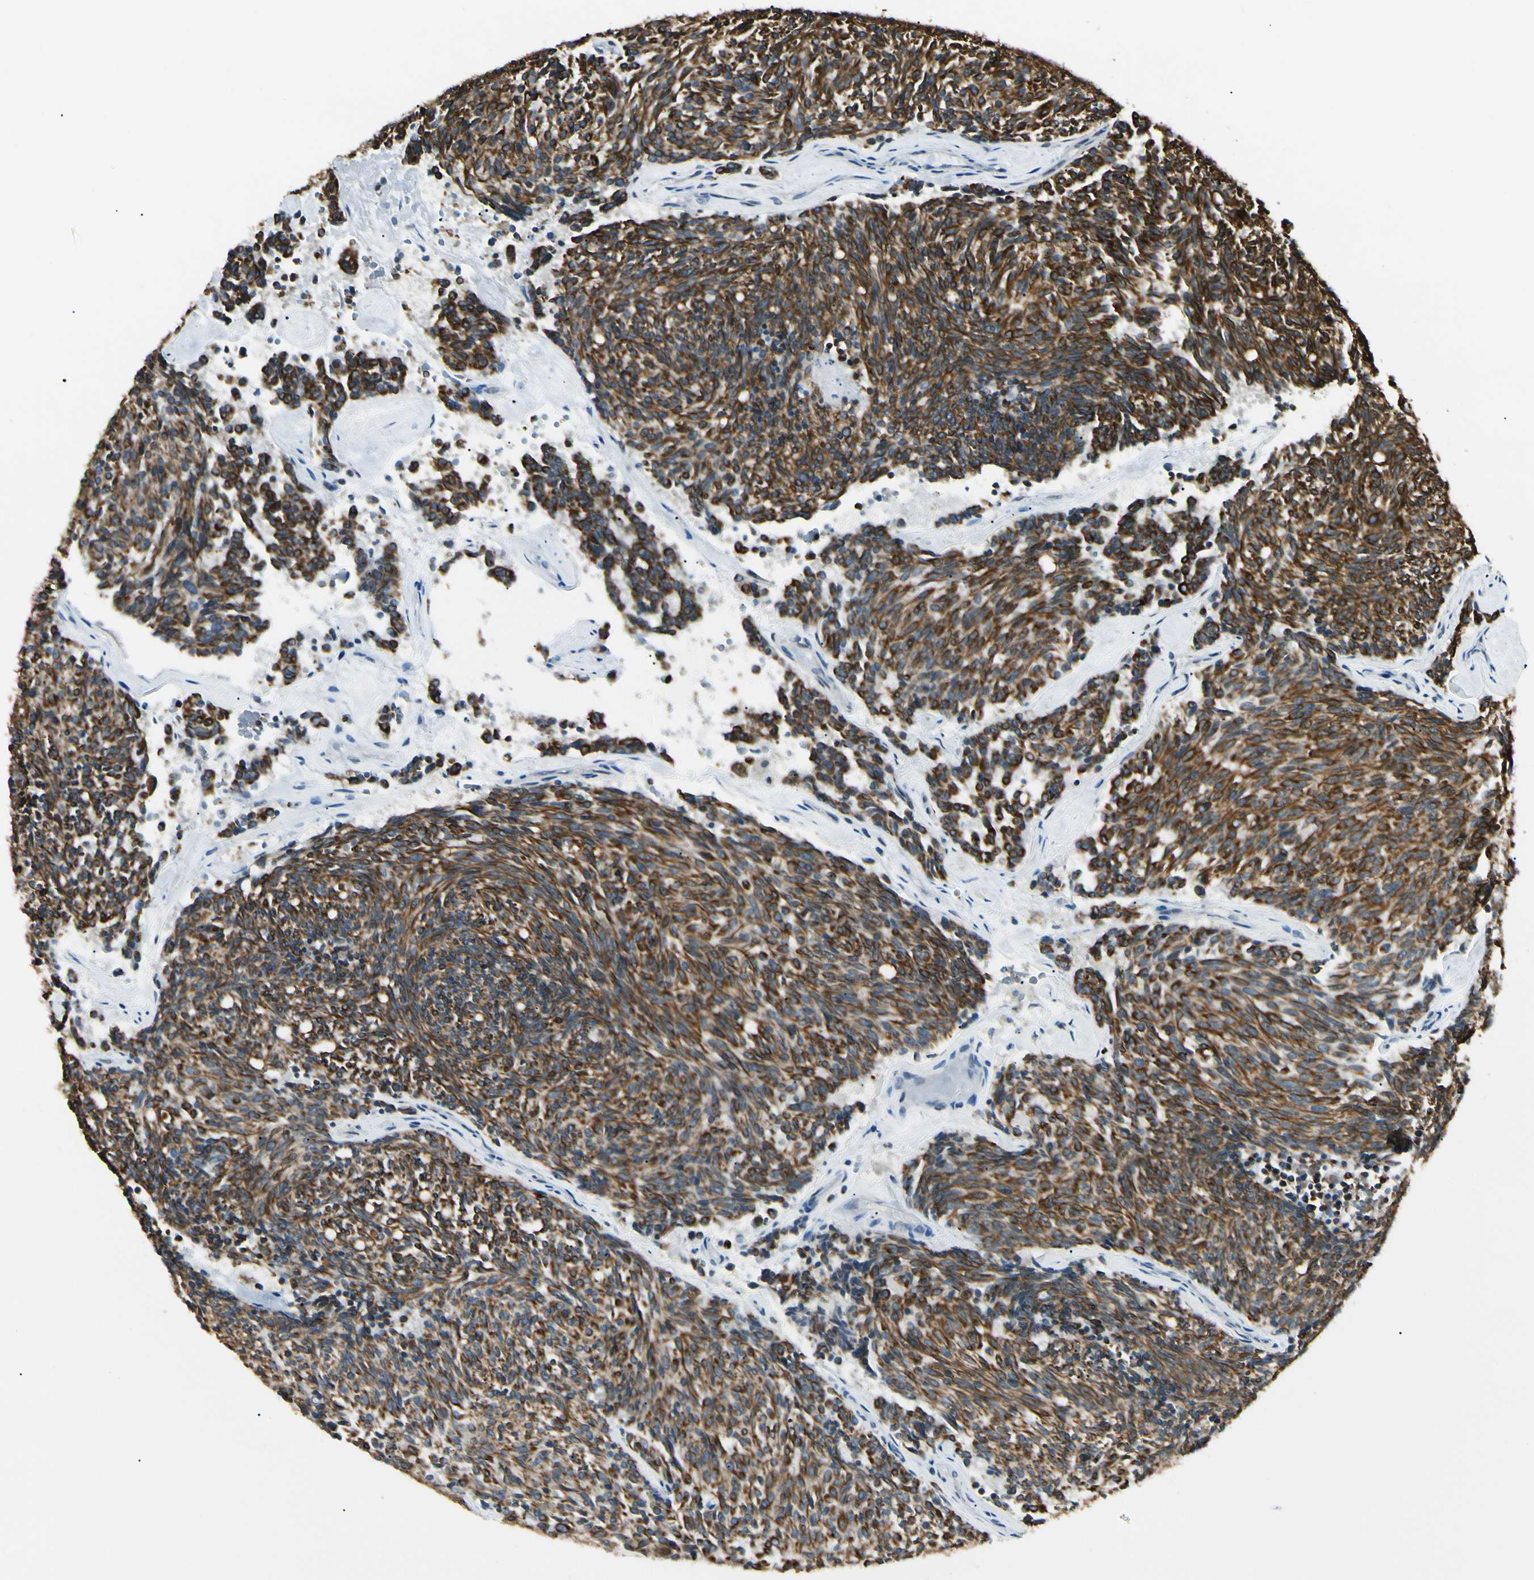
{"staining": {"intensity": "strong", "quantity": ">75%", "location": "cytoplasmic/membranous"}, "tissue": "carcinoid", "cell_type": "Tumor cells", "image_type": "cancer", "snomed": [{"axis": "morphology", "description": "Carcinoid, malignant, NOS"}, {"axis": "topography", "description": "Pancreas"}], "caption": "This photomicrograph exhibits IHC staining of malignant carcinoid, with high strong cytoplasmic/membranous positivity in about >75% of tumor cells.", "gene": "ATXN1", "patient": {"sex": "female", "age": 54}}